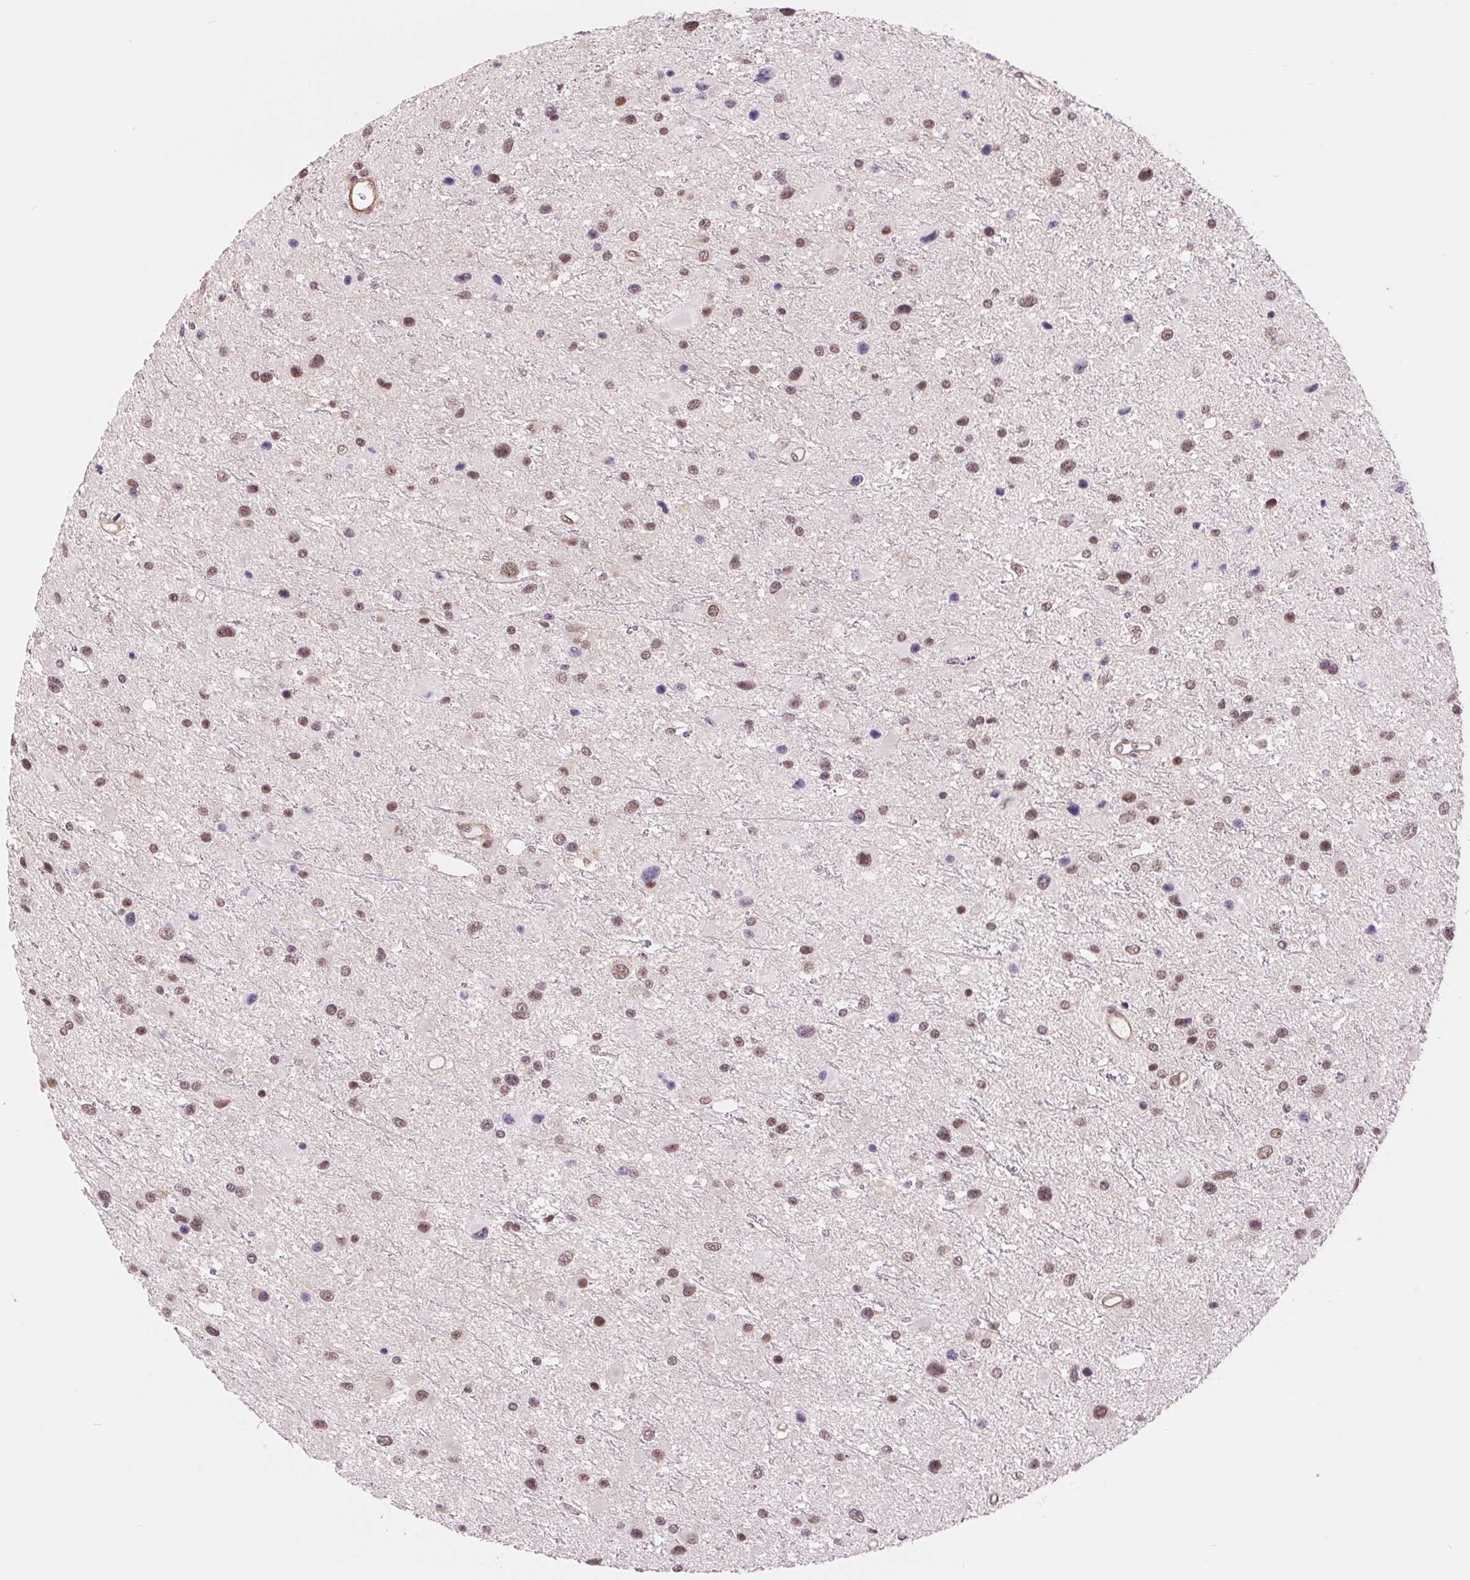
{"staining": {"intensity": "moderate", "quantity": ">75%", "location": "nuclear"}, "tissue": "glioma", "cell_type": "Tumor cells", "image_type": "cancer", "snomed": [{"axis": "morphology", "description": "Glioma, malignant, Low grade"}, {"axis": "topography", "description": "Brain"}], "caption": "High-magnification brightfield microscopy of malignant low-grade glioma stained with DAB (brown) and counterstained with hematoxylin (blue). tumor cells exhibit moderate nuclear expression is present in about>75% of cells.", "gene": "BCAT1", "patient": {"sex": "female", "age": 32}}